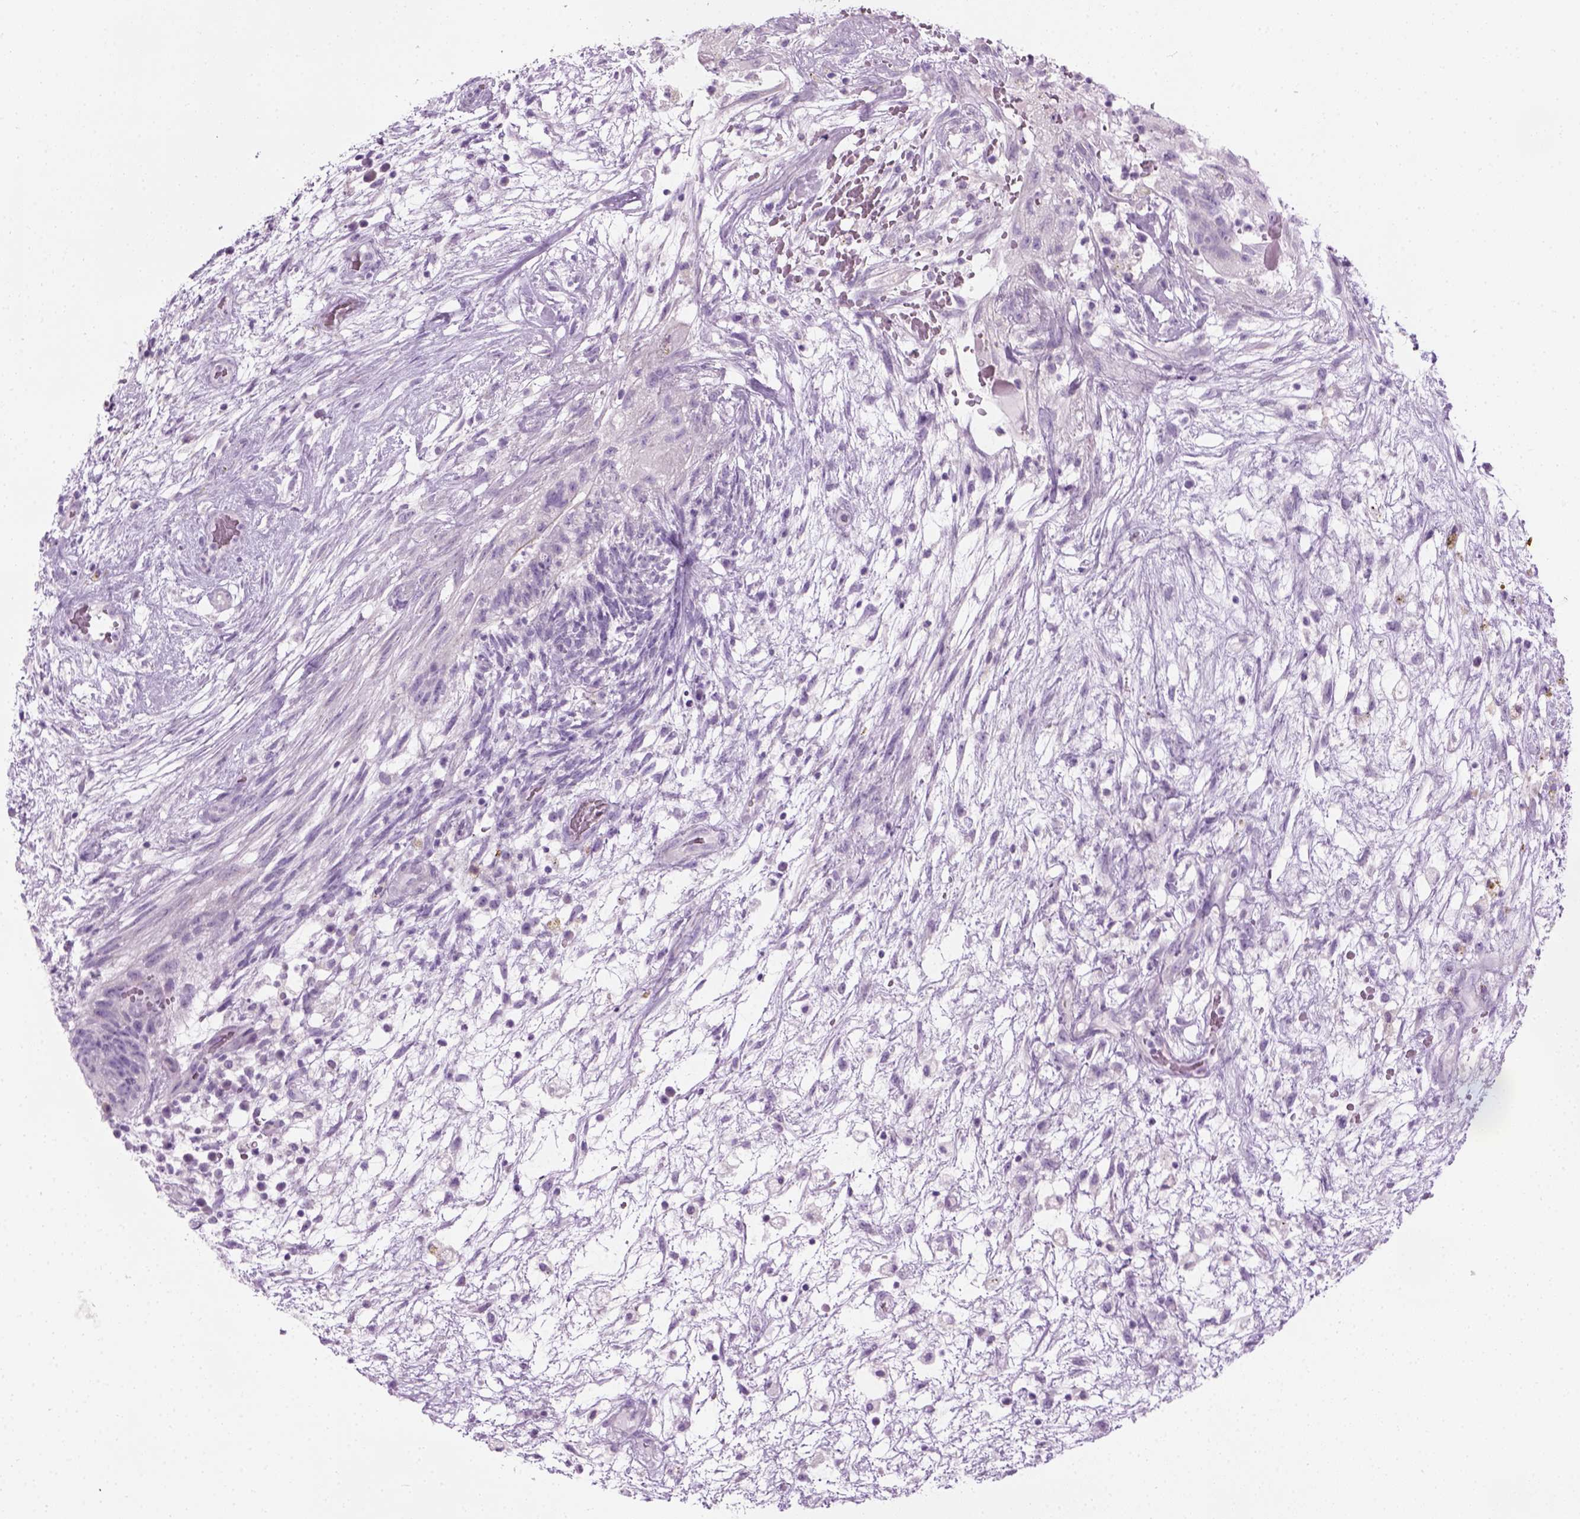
{"staining": {"intensity": "negative", "quantity": "none", "location": "none"}, "tissue": "testis cancer", "cell_type": "Tumor cells", "image_type": "cancer", "snomed": [{"axis": "morphology", "description": "Normal tissue, NOS"}, {"axis": "morphology", "description": "Carcinoma, Embryonal, NOS"}, {"axis": "topography", "description": "Testis"}], "caption": "Tumor cells are negative for brown protein staining in testis cancer (embryonal carcinoma).", "gene": "CIBAR2", "patient": {"sex": "male", "age": 32}}